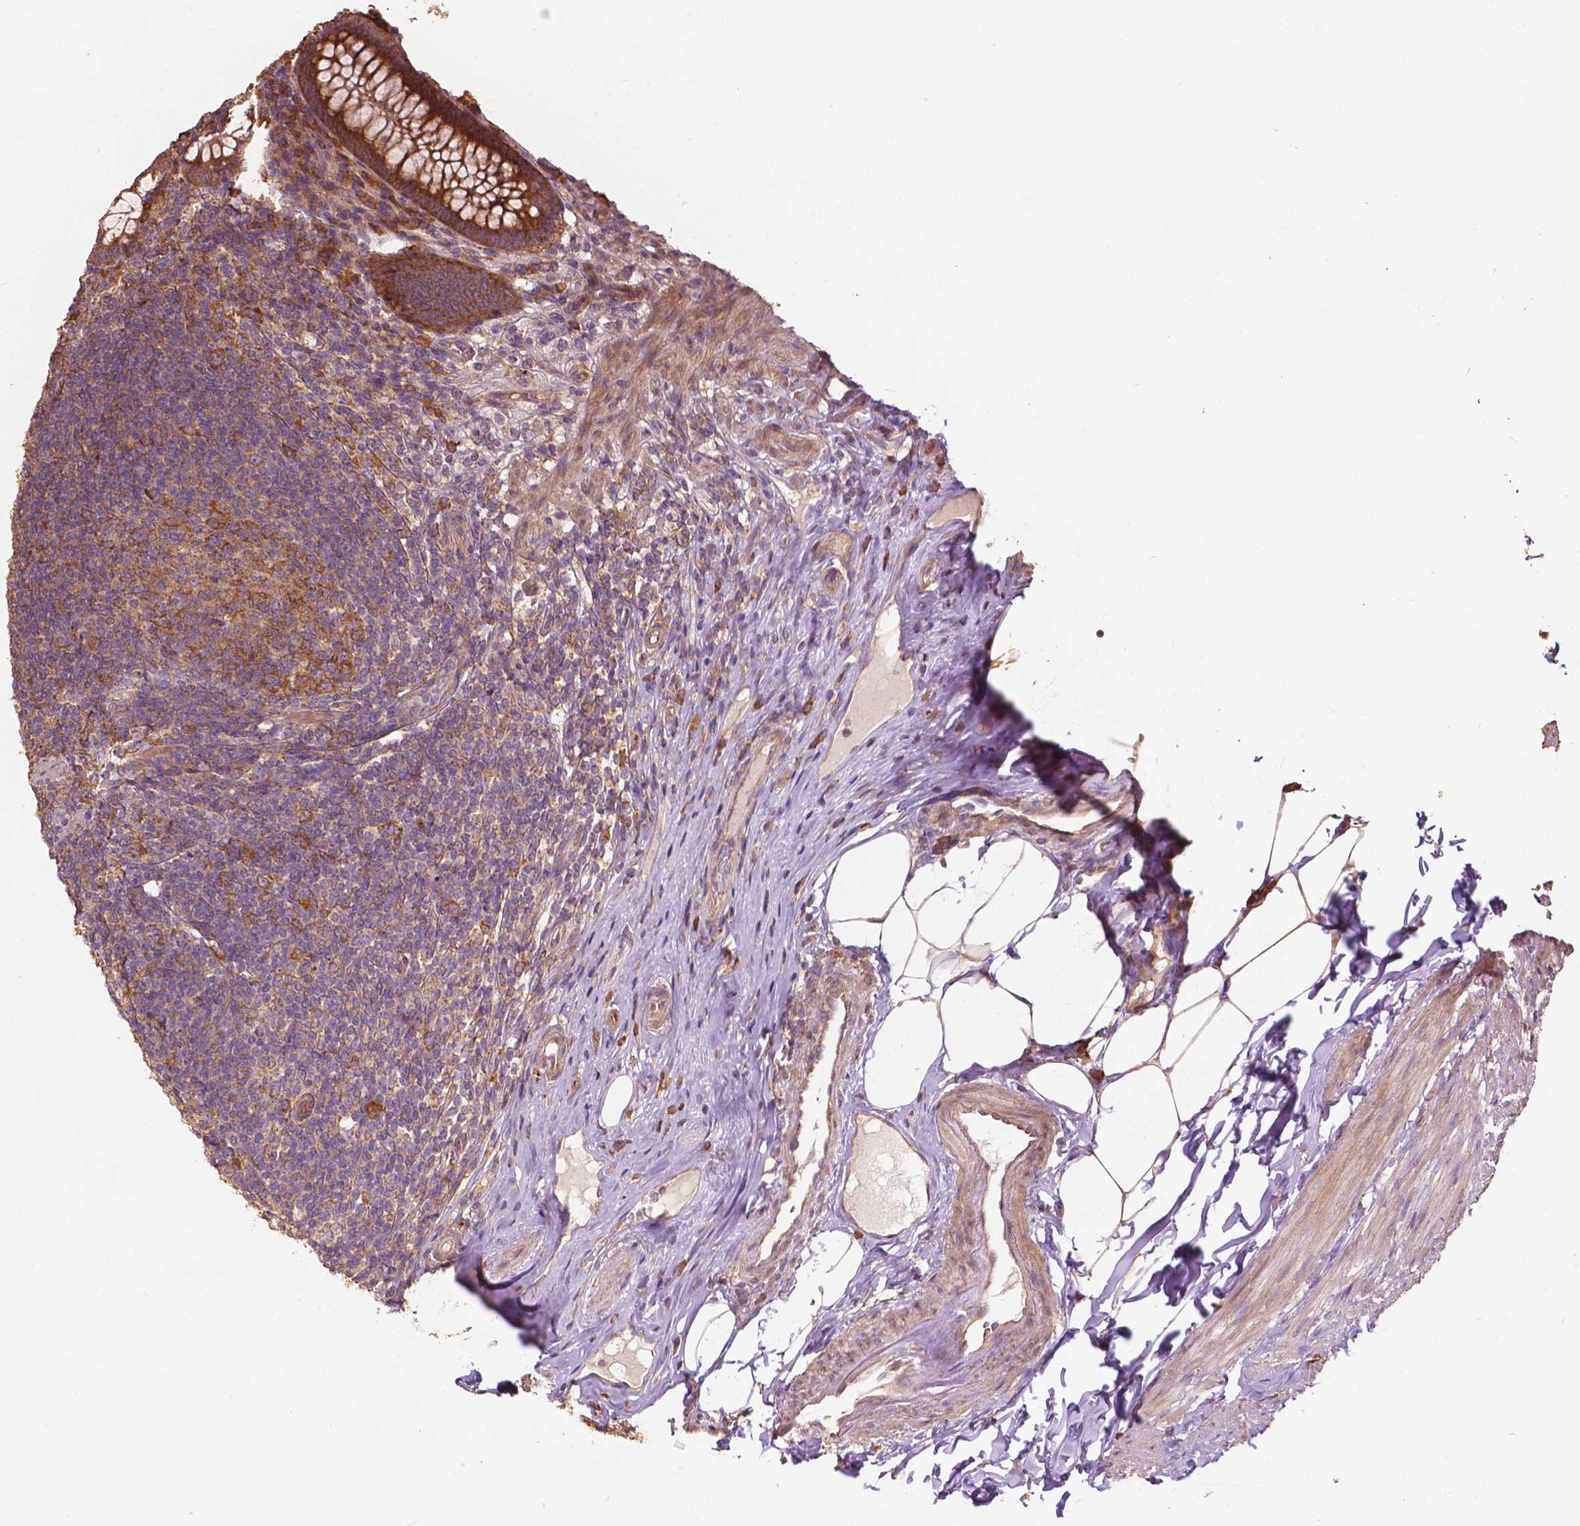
{"staining": {"intensity": "moderate", "quantity": ">75%", "location": "cytoplasmic/membranous"}, "tissue": "appendix", "cell_type": "Glandular cells", "image_type": "normal", "snomed": [{"axis": "morphology", "description": "Normal tissue, NOS"}, {"axis": "topography", "description": "Appendix"}], "caption": "Appendix stained with DAB IHC exhibits medium levels of moderate cytoplasmic/membranous positivity in about >75% of glandular cells.", "gene": "G3BP1", "patient": {"sex": "male", "age": 47}}